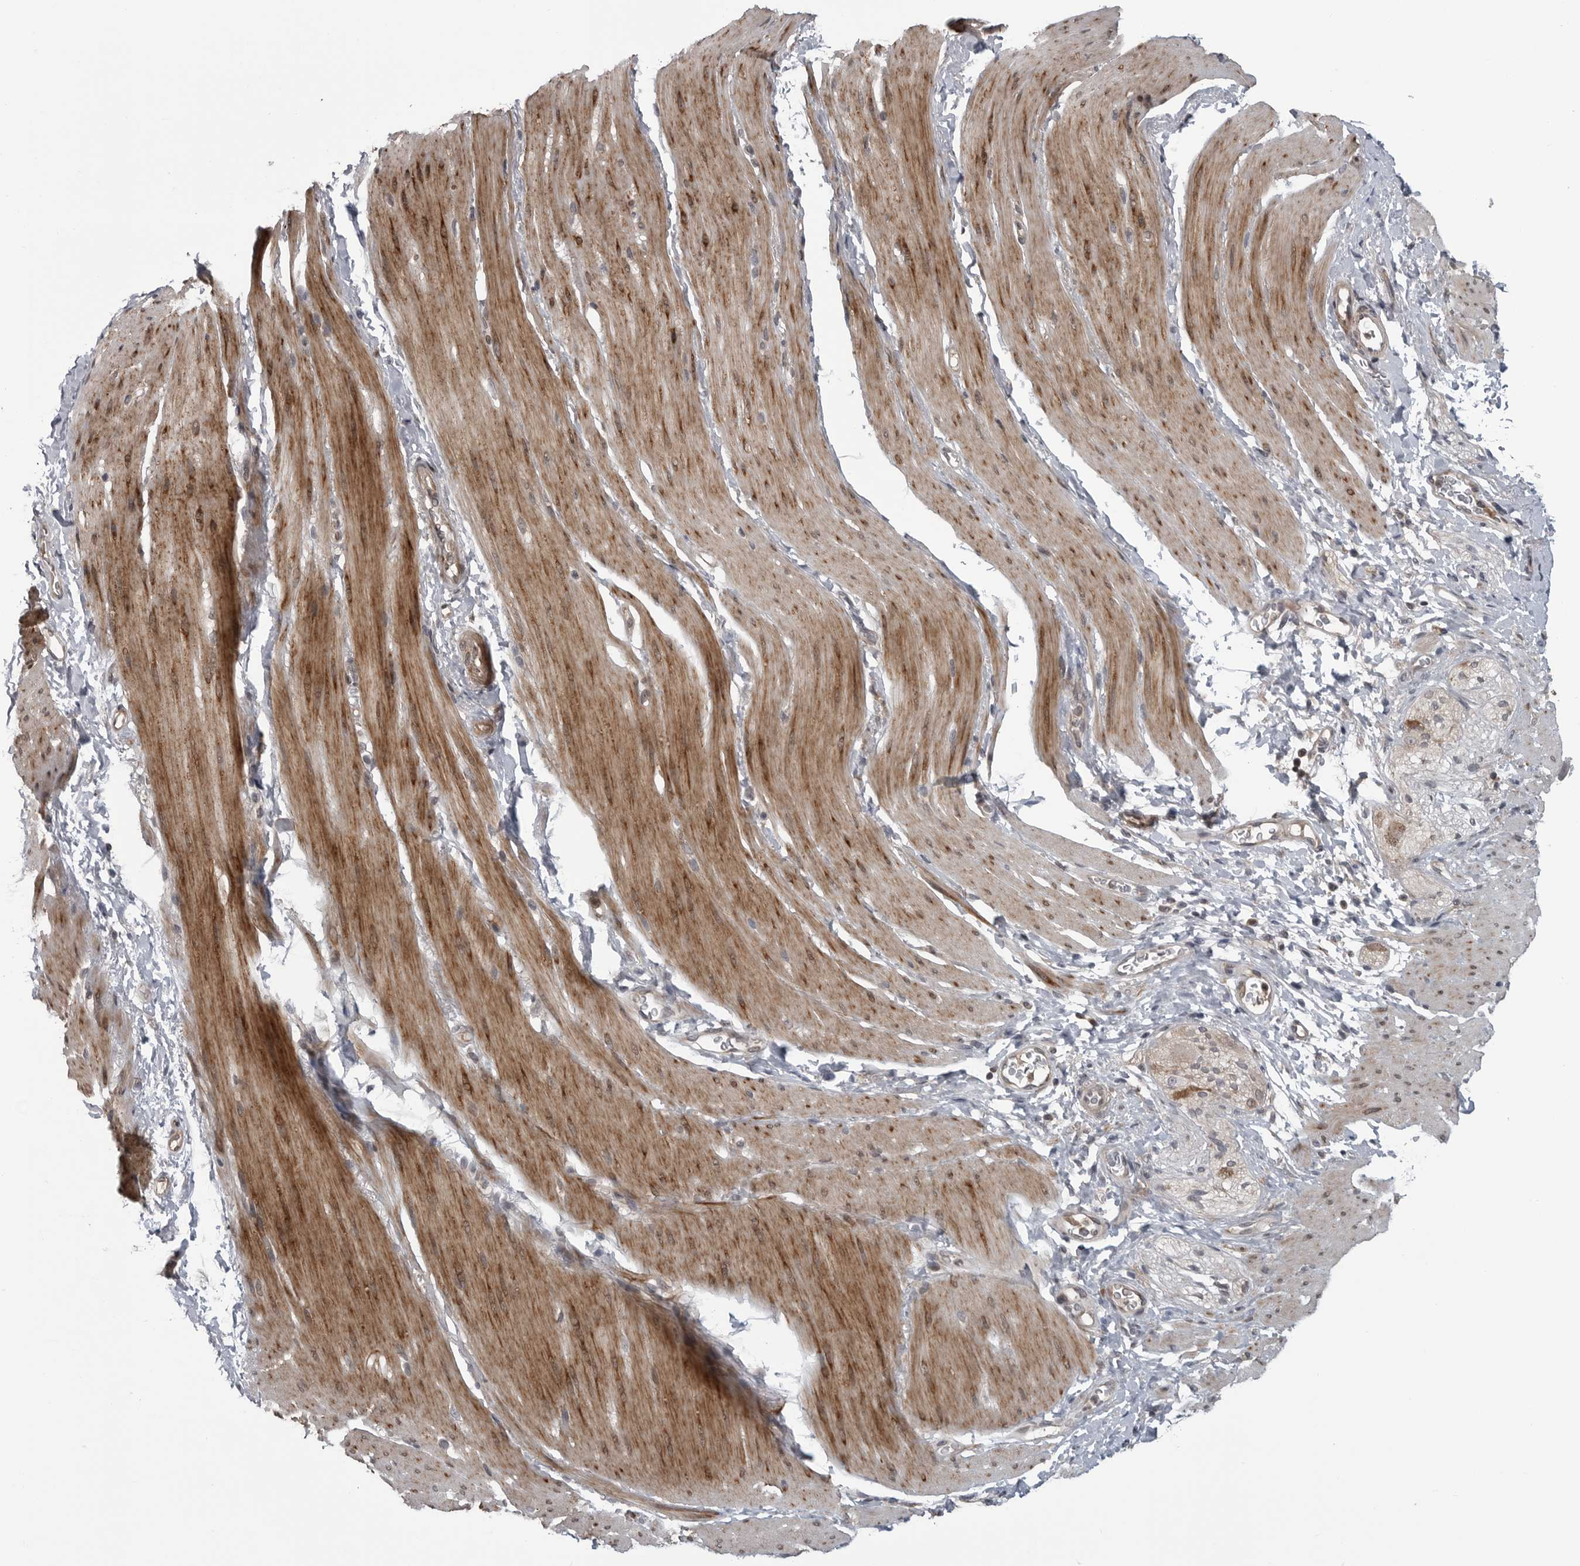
{"staining": {"intensity": "moderate", "quantity": "25%-75%", "location": "cytoplasmic/membranous"}, "tissue": "smooth muscle", "cell_type": "Smooth muscle cells", "image_type": "normal", "snomed": [{"axis": "morphology", "description": "Normal tissue, NOS"}, {"axis": "topography", "description": "Smooth muscle"}, {"axis": "topography", "description": "Small intestine"}], "caption": "Human smooth muscle stained for a protein (brown) exhibits moderate cytoplasmic/membranous positive positivity in approximately 25%-75% of smooth muscle cells.", "gene": "FAAP100", "patient": {"sex": "female", "age": 84}}